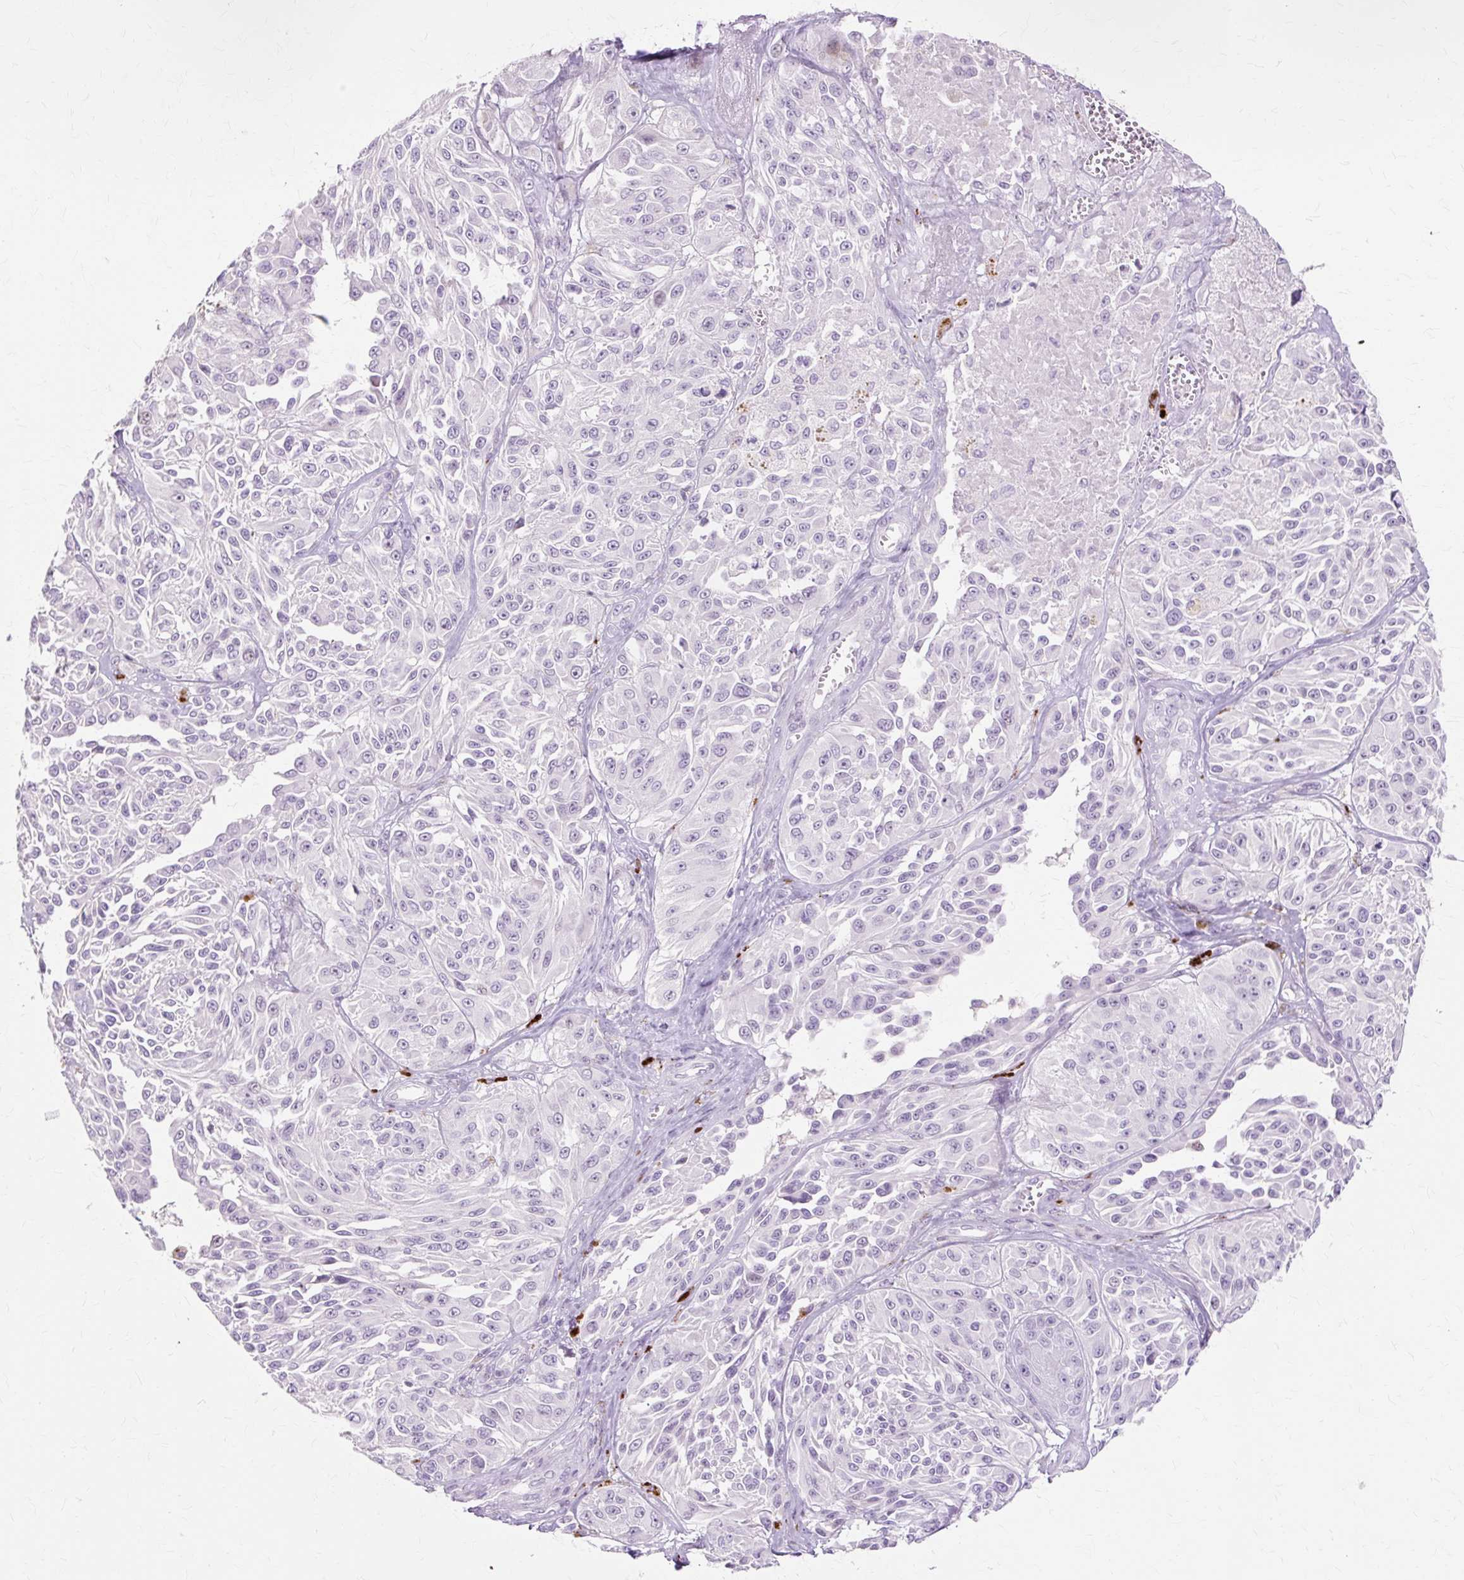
{"staining": {"intensity": "negative", "quantity": "none", "location": "none"}, "tissue": "melanoma", "cell_type": "Tumor cells", "image_type": "cancer", "snomed": [{"axis": "morphology", "description": "Malignant melanoma, NOS"}, {"axis": "topography", "description": "Skin"}], "caption": "Tumor cells show no significant positivity in melanoma.", "gene": "IRX2", "patient": {"sex": "male", "age": 94}}